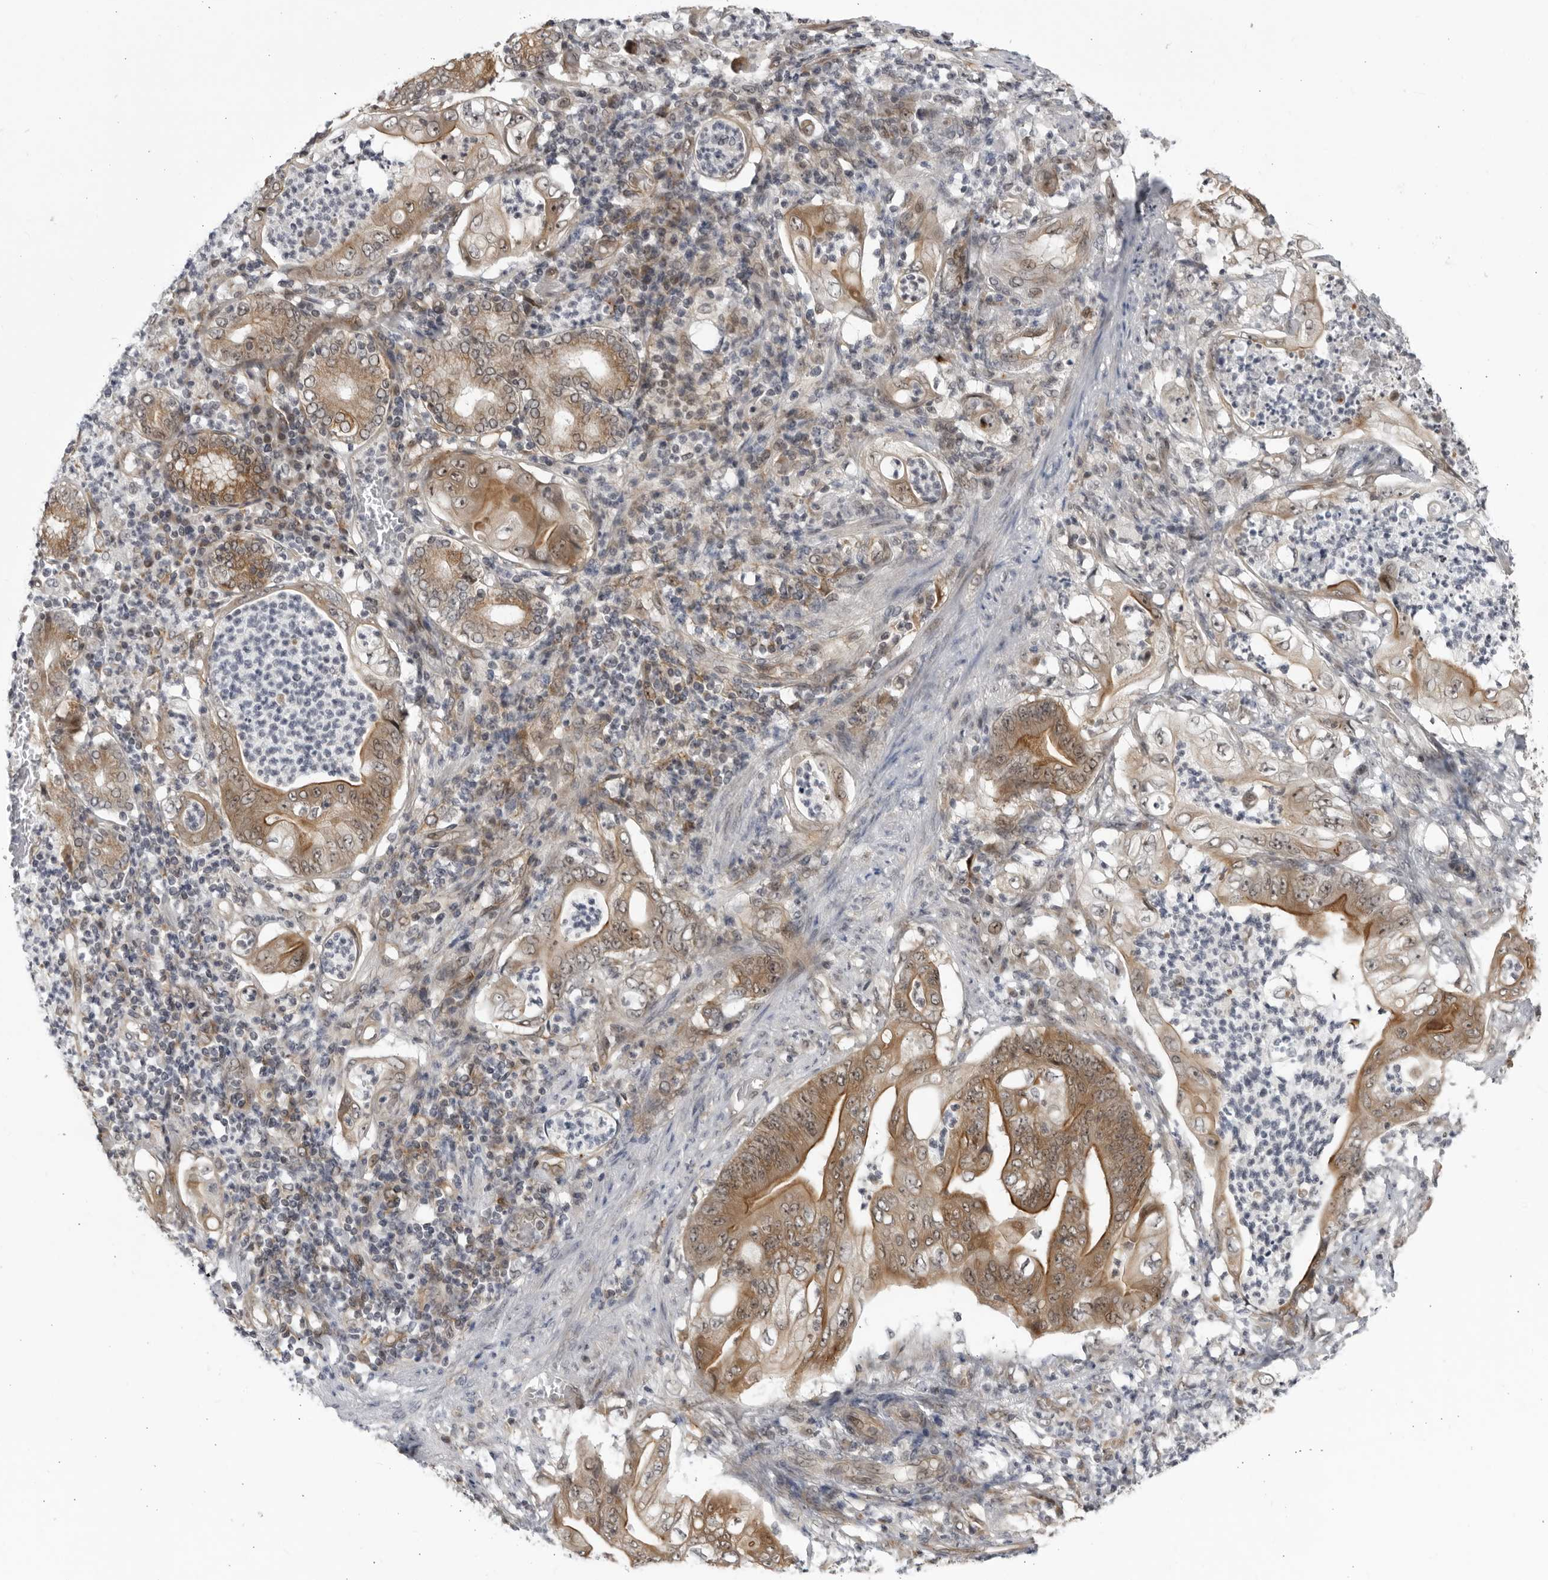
{"staining": {"intensity": "moderate", "quantity": ">75%", "location": "cytoplasmic/membranous,nuclear"}, "tissue": "stomach cancer", "cell_type": "Tumor cells", "image_type": "cancer", "snomed": [{"axis": "morphology", "description": "Adenocarcinoma, NOS"}, {"axis": "topography", "description": "Stomach"}], "caption": "Human stomach cancer stained with a protein marker demonstrates moderate staining in tumor cells.", "gene": "ITGB3BP", "patient": {"sex": "female", "age": 73}}